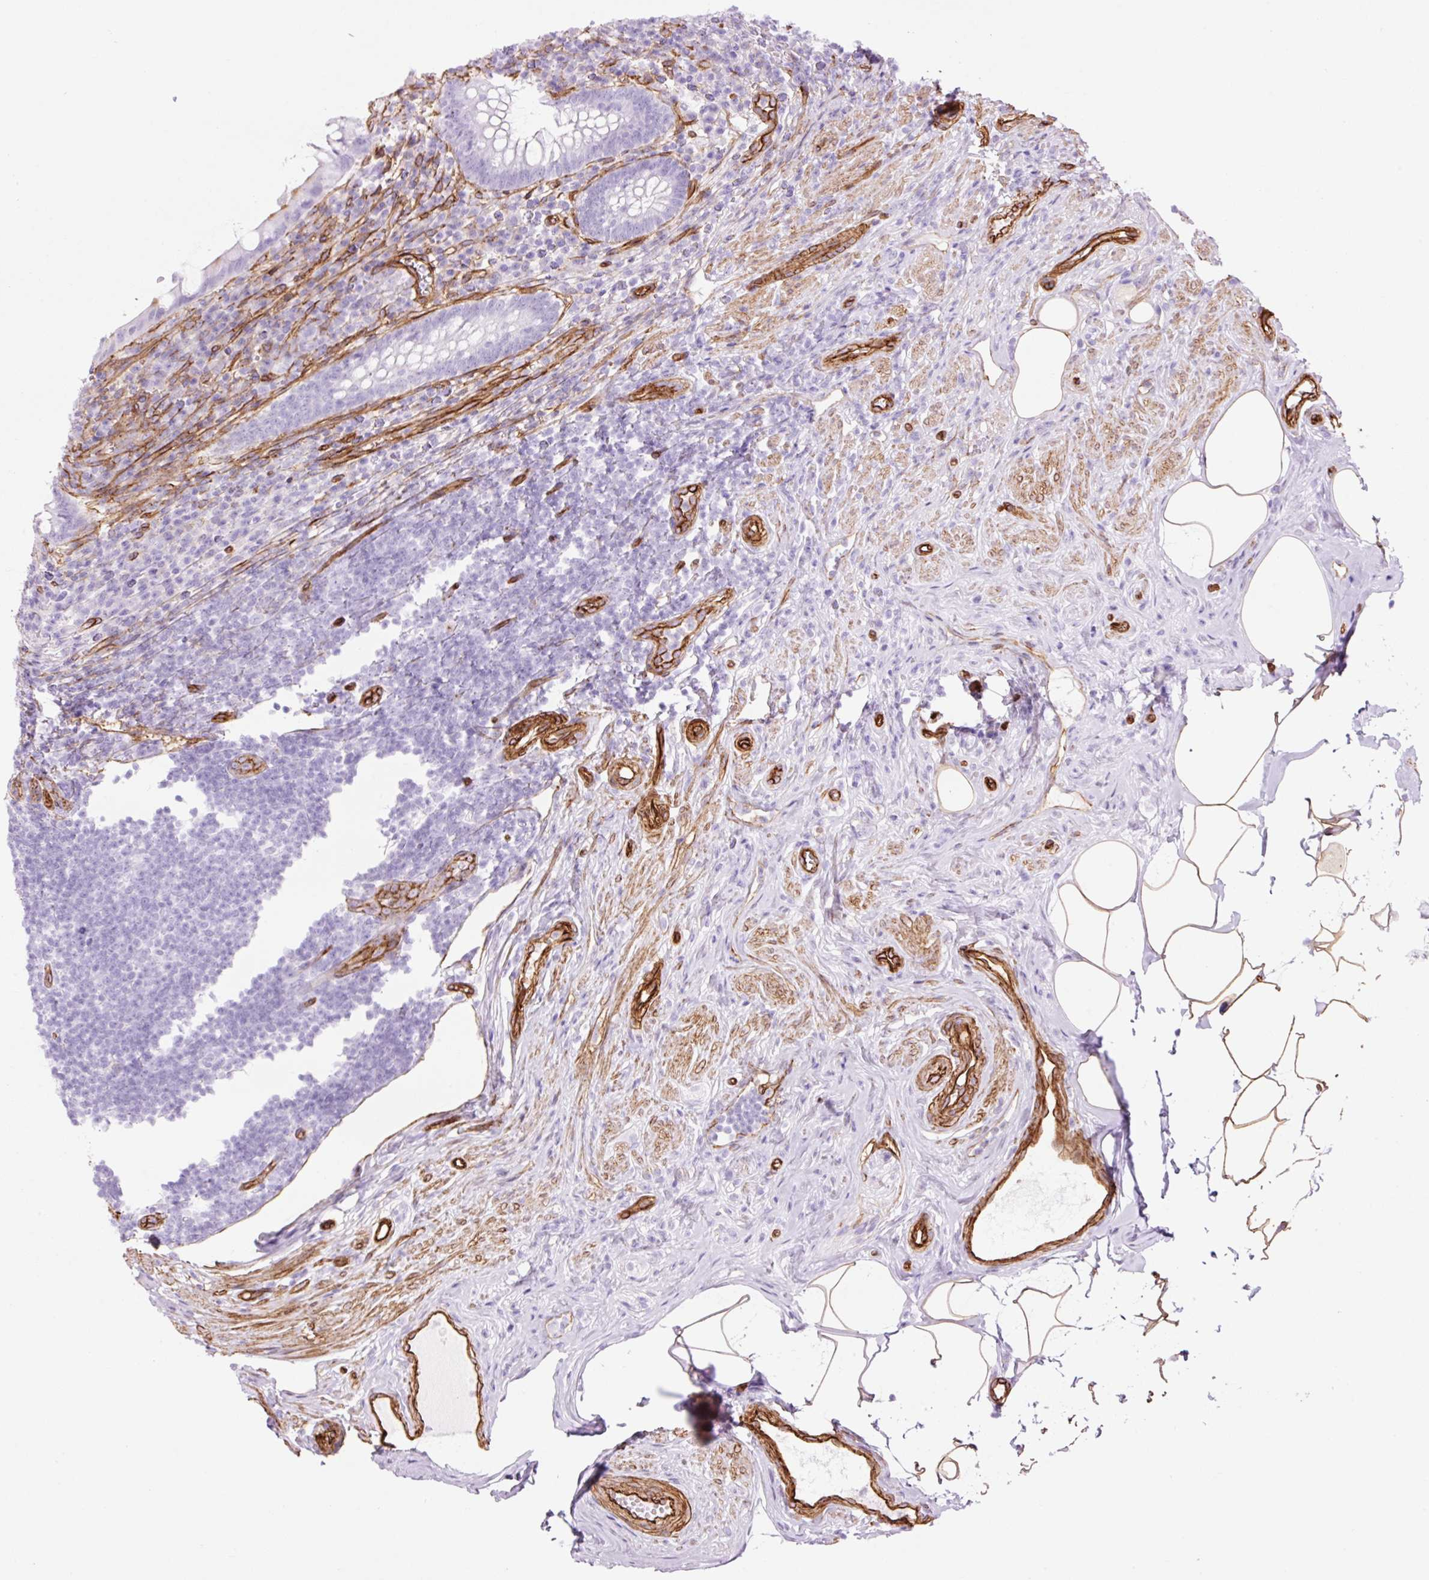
{"staining": {"intensity": "negative", "quantity": "none", "location": "none"}, "tissue": "appendix", "cell_type": "Glandular cells", "image_type": "normal", "snomed": [{"axis": "morphology", "description": "Normal tissue, NOS"}, {"axis": "topography", "description": "Appendix"}], "caption": "The immunohistochemistry (IHC) histopathology image has no significant positivity in glandular cells of appendix.", "gene": "CAV1", "patient": {"sex": "female", "age": 56}}